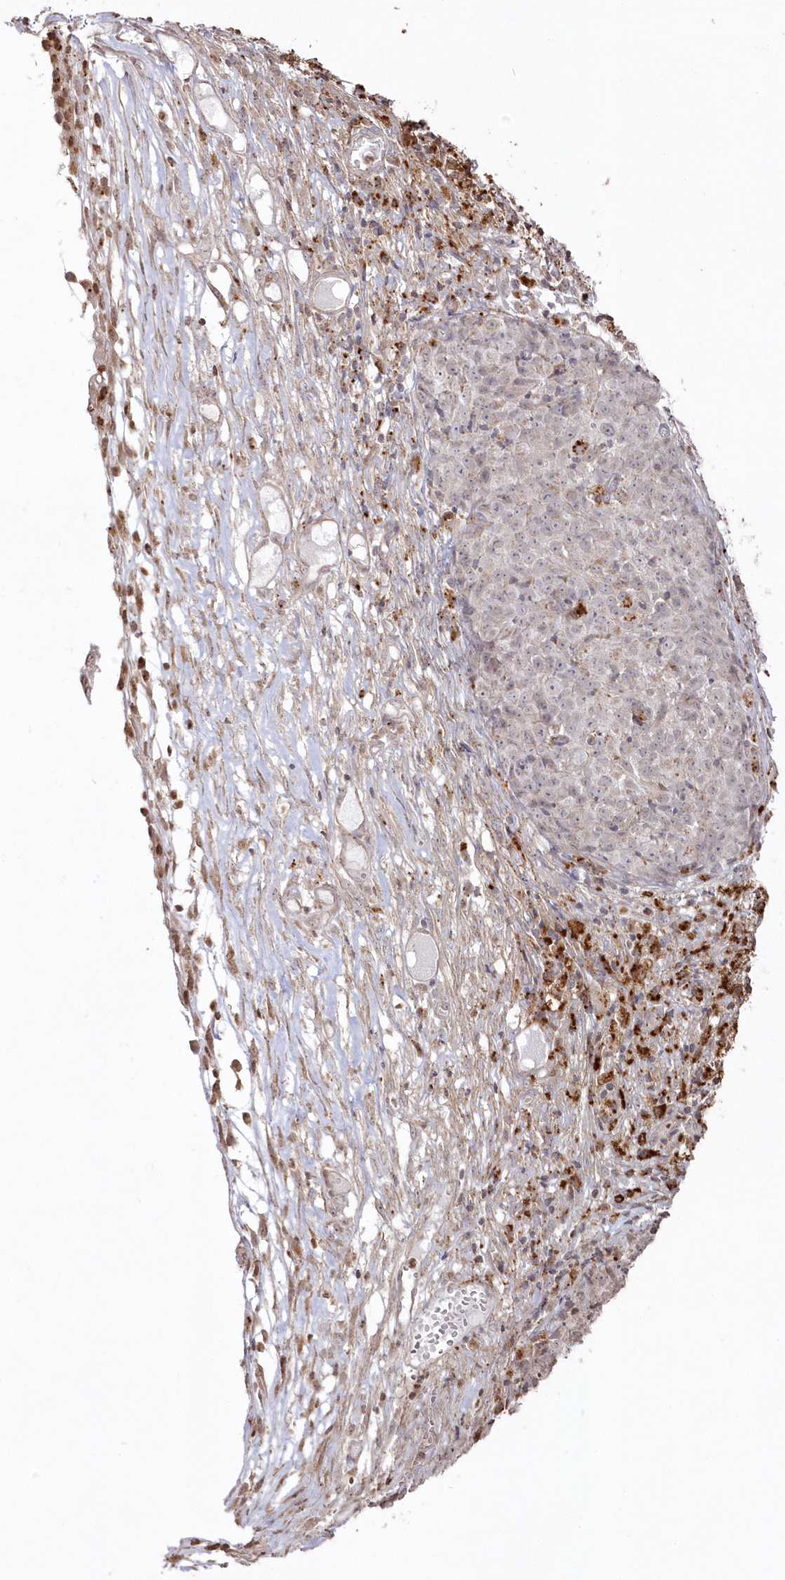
{"staining": {"intensity": "negative", "quantity": "none", "location": "none"}, "tissue": "ovarian cancer", "cell_type": "Tumor cells", "image_type": "cancer", "snomed": [{"axis": "morphology", "description": "Carcinoma, endometroid"}, {"axis": "topography", "description": "Ovary"}], "caption": "This is a image of immunohistochemistry (IHC) staining of ovarian cancer, which shows no staining in tumor cells.", "gene": "ARSB", "patient": {"sex": "female", "age": 42}}